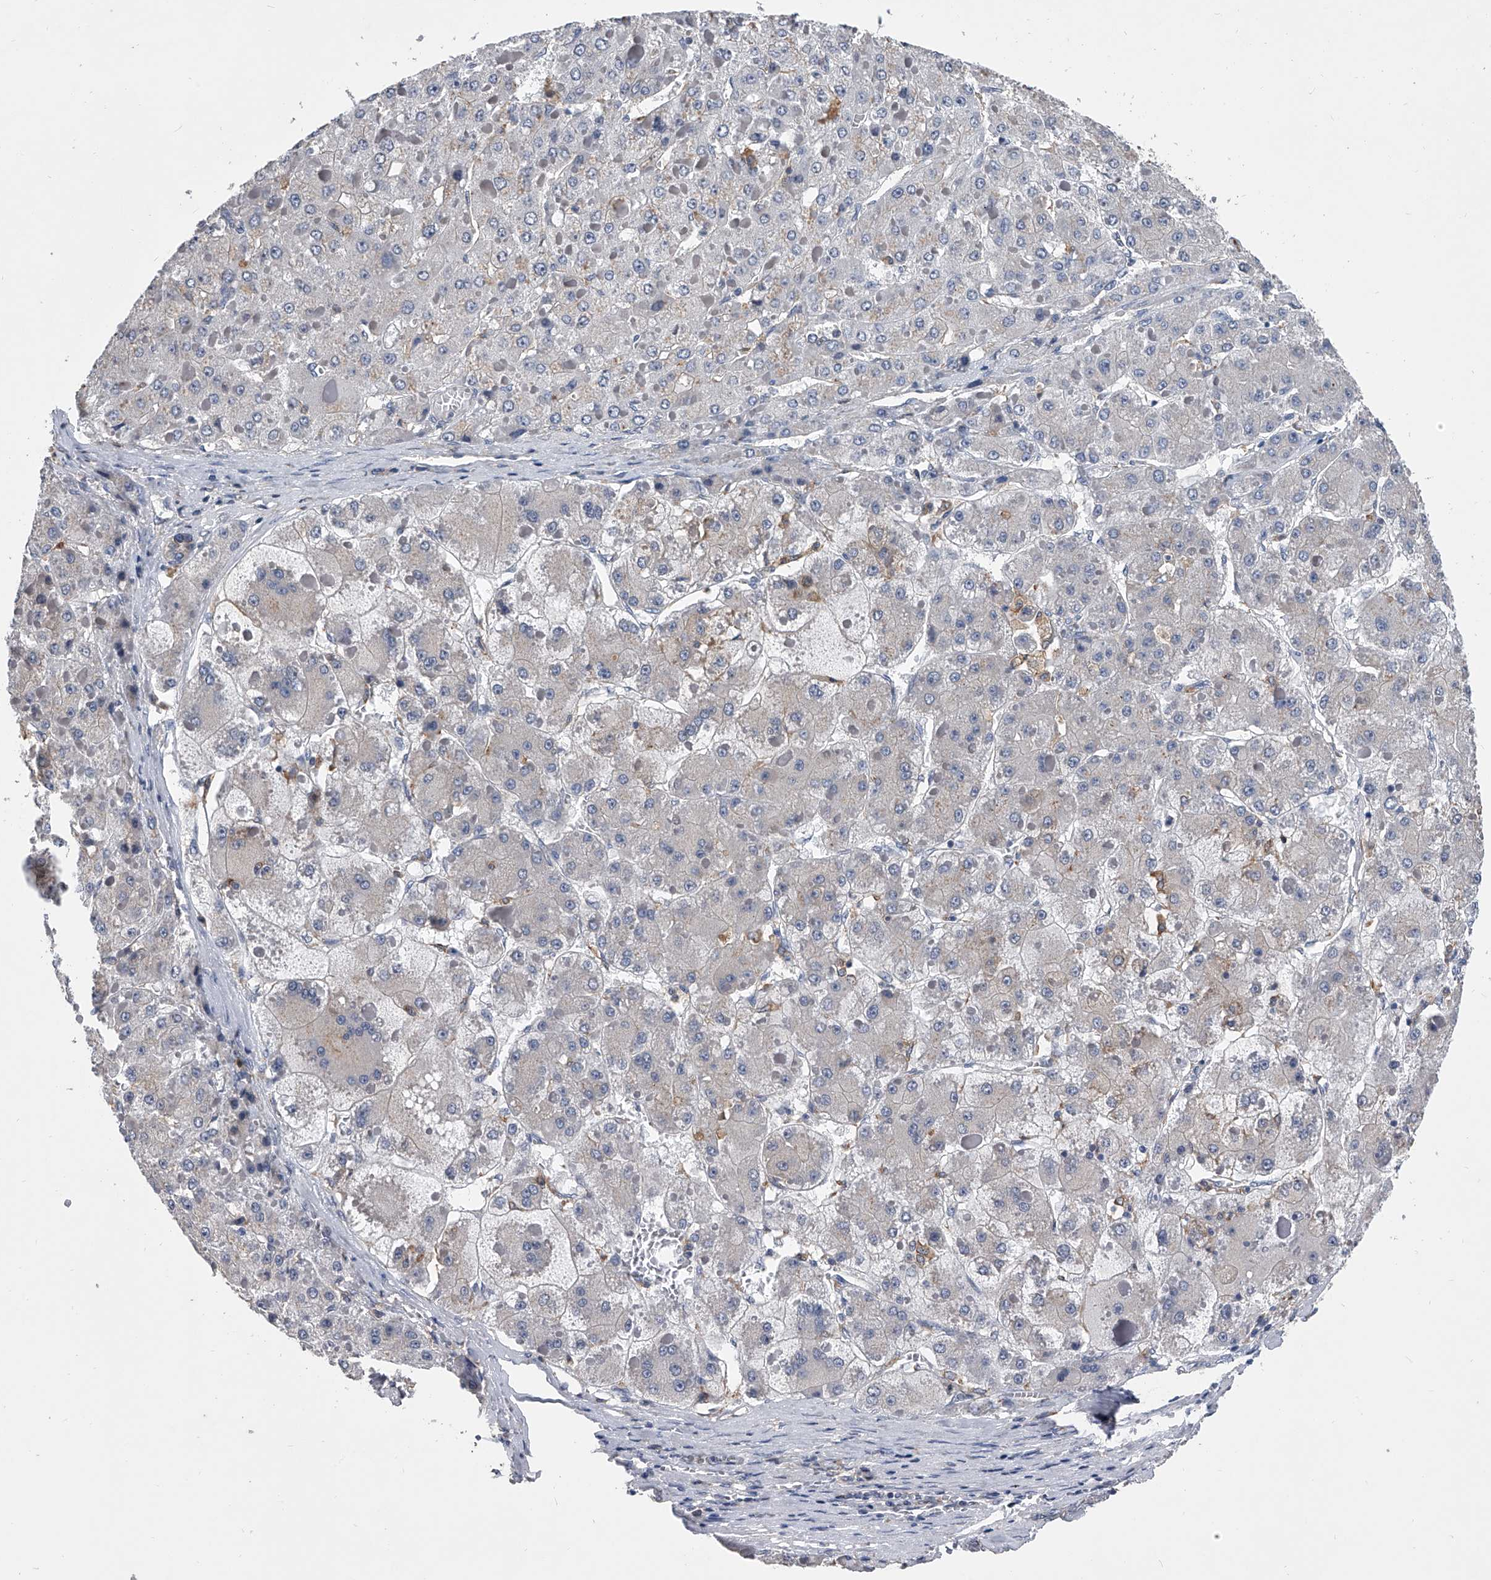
{"staining": {"intensity": "negative", "quantity": "none", "location": "none"}, "tissue": "liver cancer", "cell_type": "Tumor cells", "image_type": "cancer", "snomed": [{"axis": "morphology", "description": "Carcinoma, Hepatocellular, NOS"}, {"axis": "topography", "description": "Liver"}], "caption": "An immunohistochemistry micrograph of liver cancer is shown. There is no staining in tumor cells of liver cancer. The staining was performed using DAB (3,3'-diaminobenzidine) to visualize the protein expression in brown, while the nuclei were stained in blue with hematoxylin (Magnification: 20x).", "gene": "MAP4K3", "patient": {"sex": "female", "age": 73}}